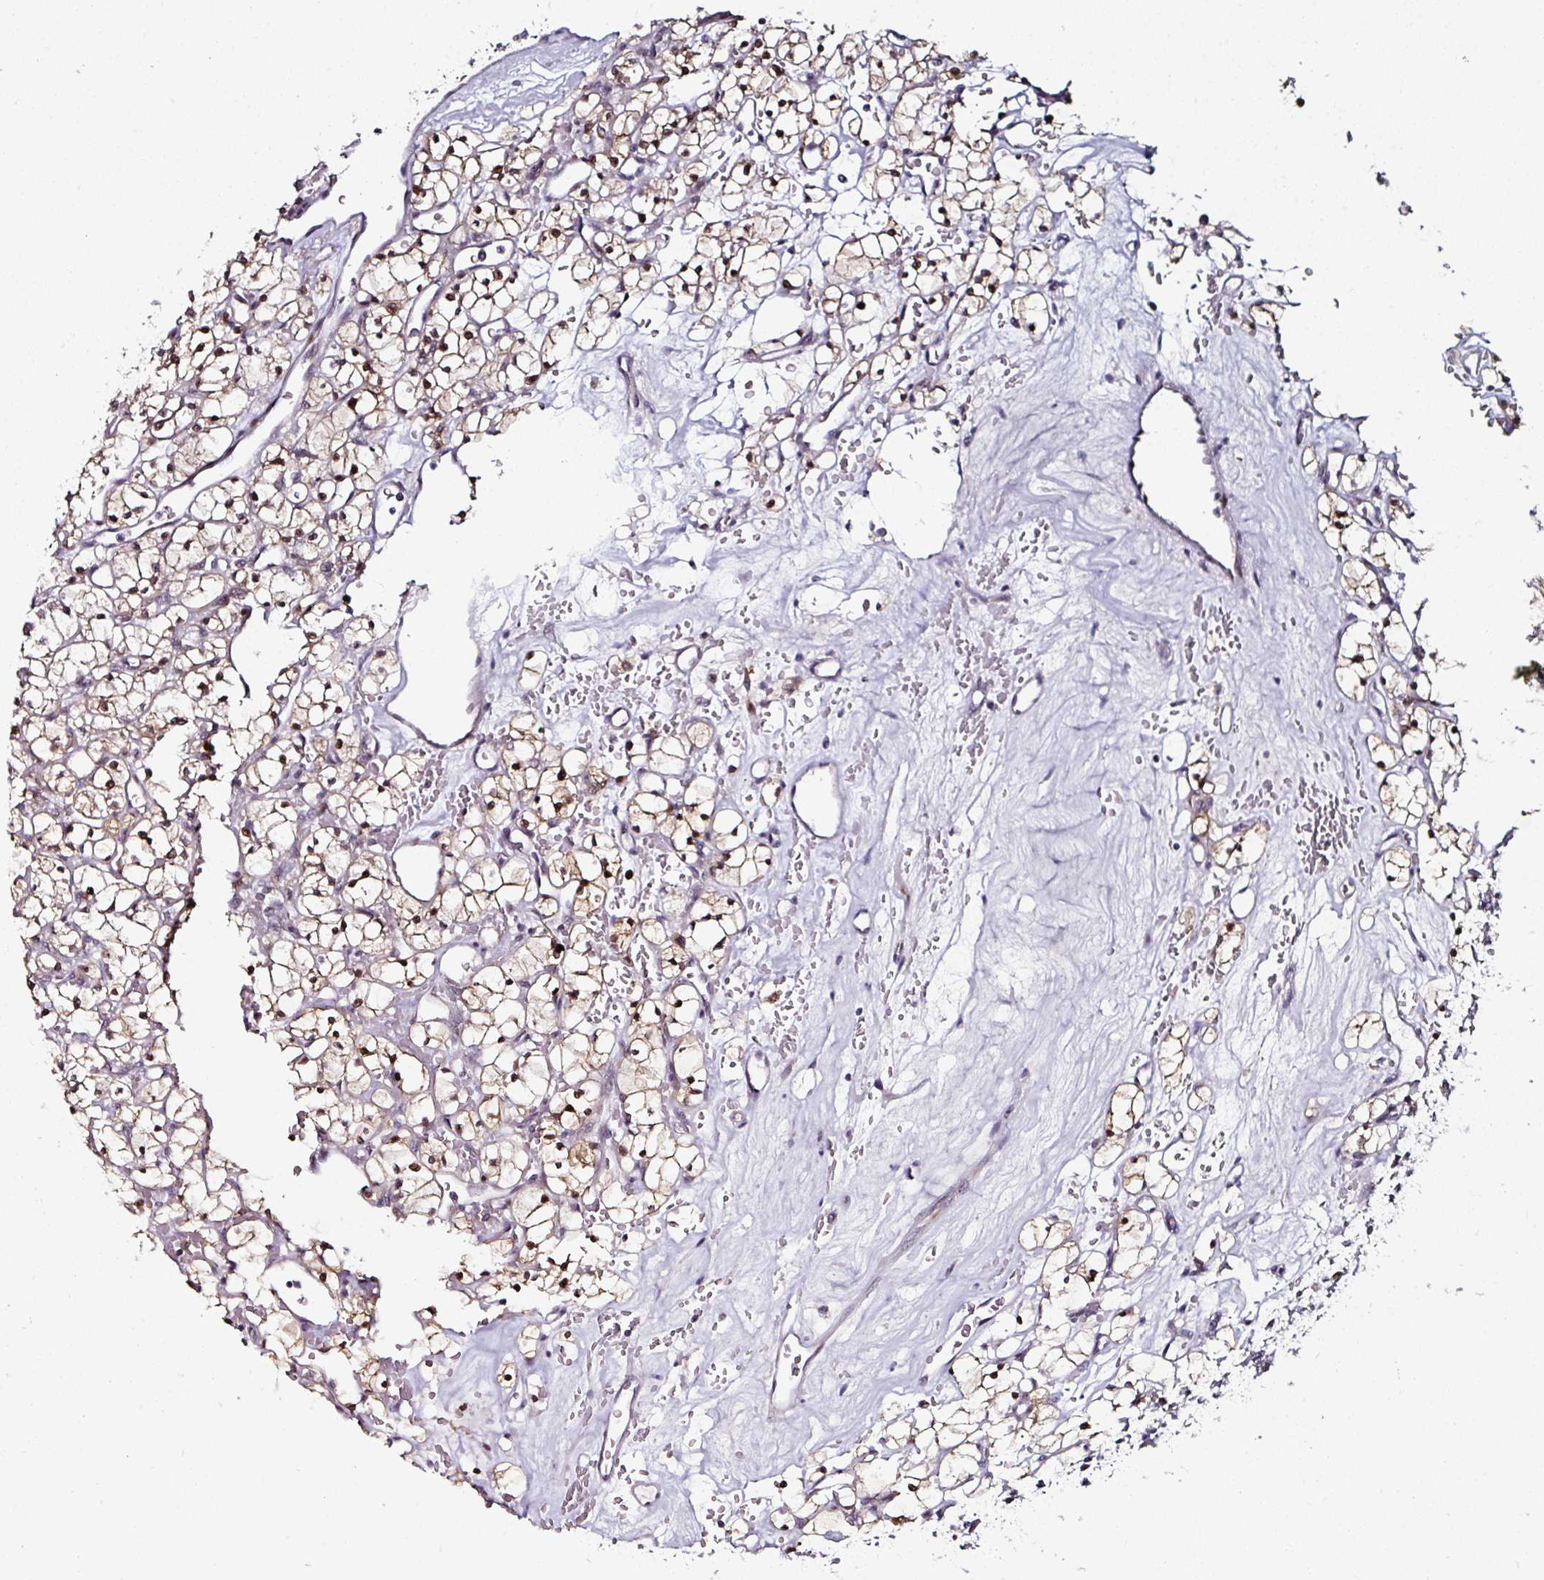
{"staining": {"intensity": "weak", "quantity": "25%-75%", "location": "cytoplasmic/membranous,nuclear"}, "tissue": "renal cancer", "cell_type": "Tumor cells", "image_type": "cancer", "snomed": [{"axis": "morphology", "description": "Adenocarcinoma, NOS"}, {"axis": "topography", "description": "Kidney"}], "caption": "A brown stain highlights weak cytoplasmic/membranous and nuclear positivity of a protein in renal cancer (adenocarcinoma) tumor cells.", "gene": "APOLD1", "patient": {"sex": "female", "age": 64}}